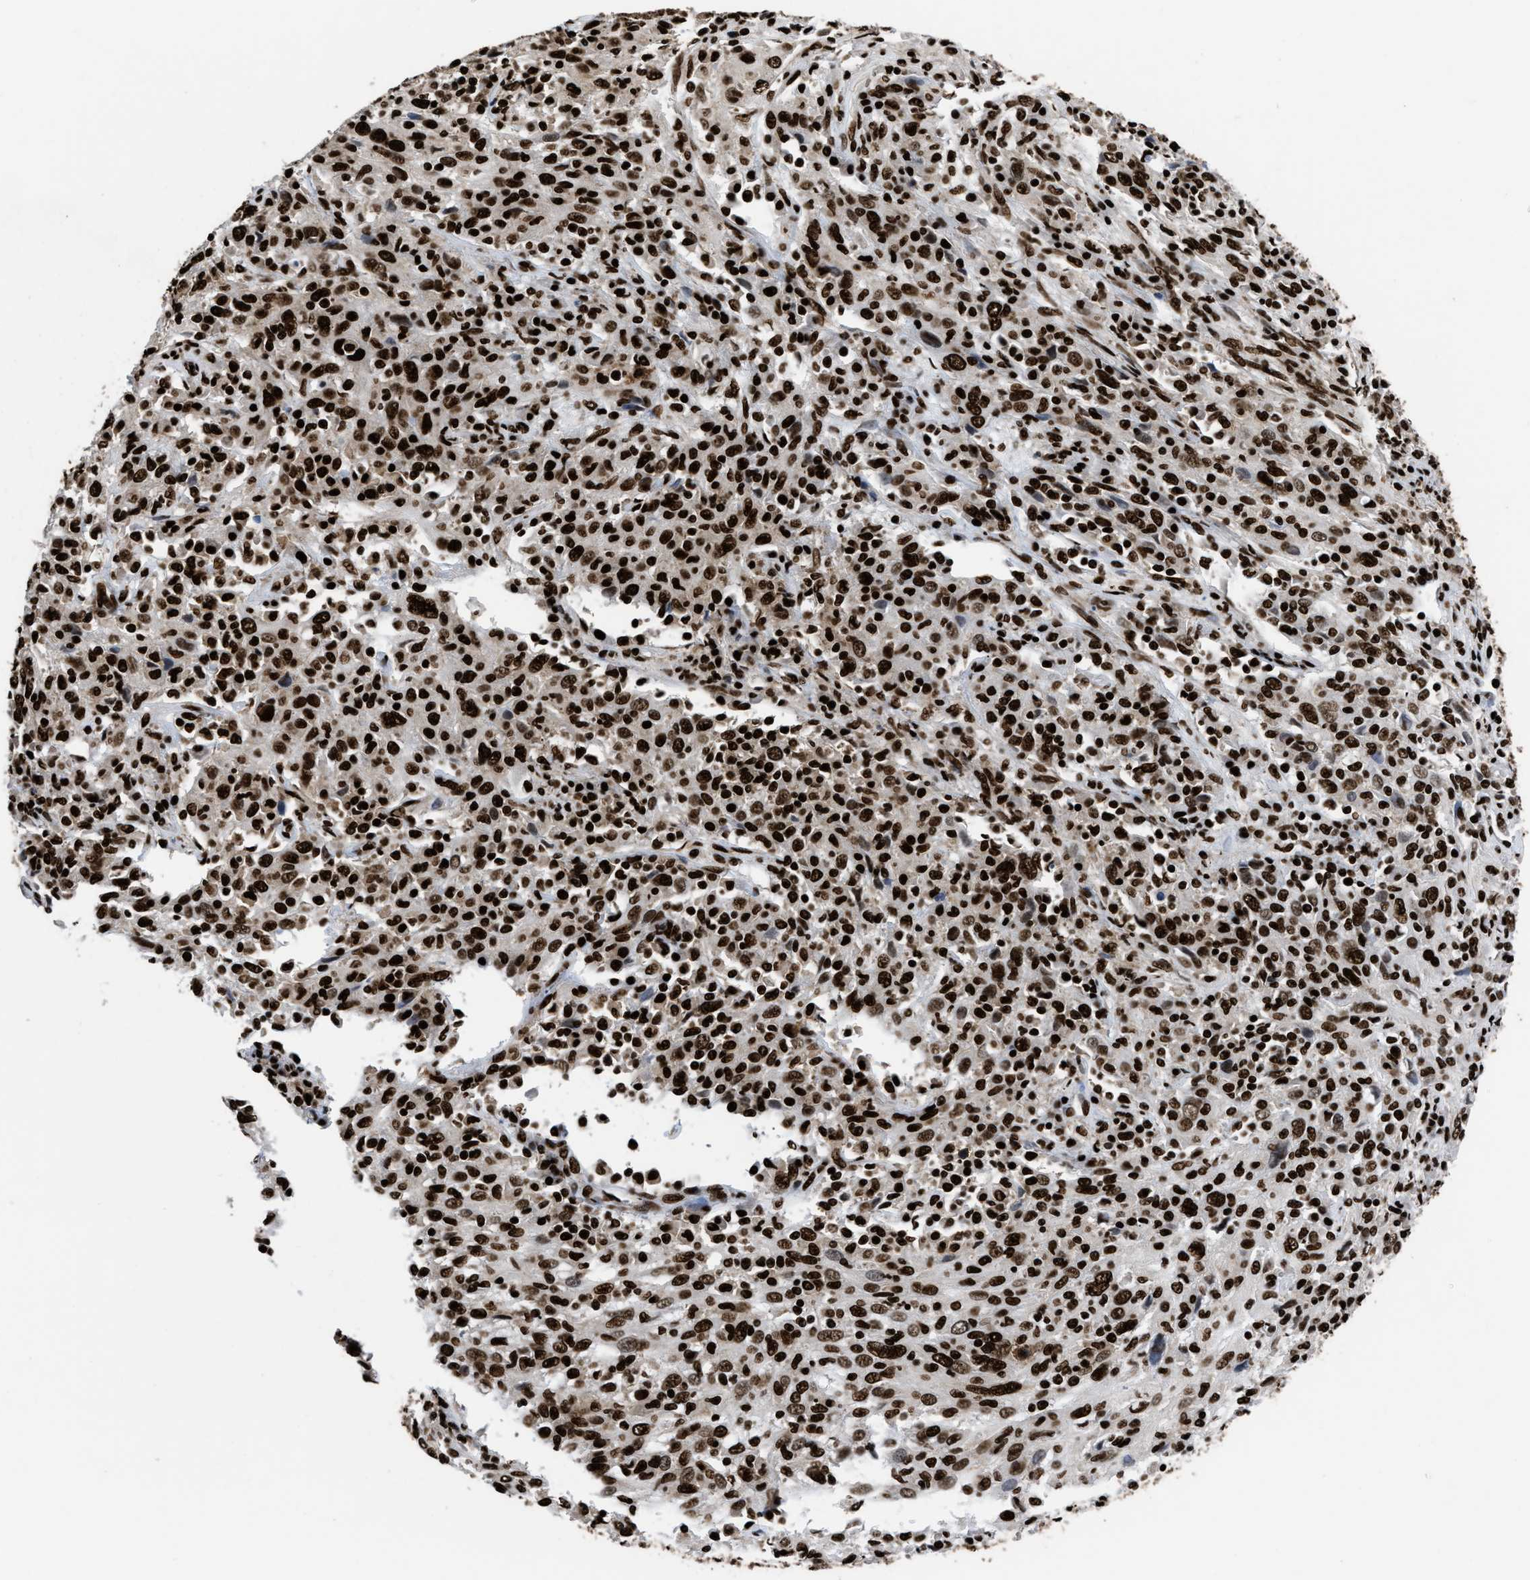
{"staining": {"intensity": "strong", "quantity": ">75%", "location": "nuclear"}, "tissue": "cervical cancer", "cell_type": "Tumor cells", "image_type": "cancer", "snomed": [{"axis": "morphology", "description": "Squamous cell carcinoma, NOS"}, {"axis": "topography", "description": "Cervix"}], "caption": "Strong nuclear positivity is identified in approximately >75% of tumor cells in squamous cell carcinoma (cervical).", "gene": "HNRNPM", "patient": {"sex": "female", "age": 46}}